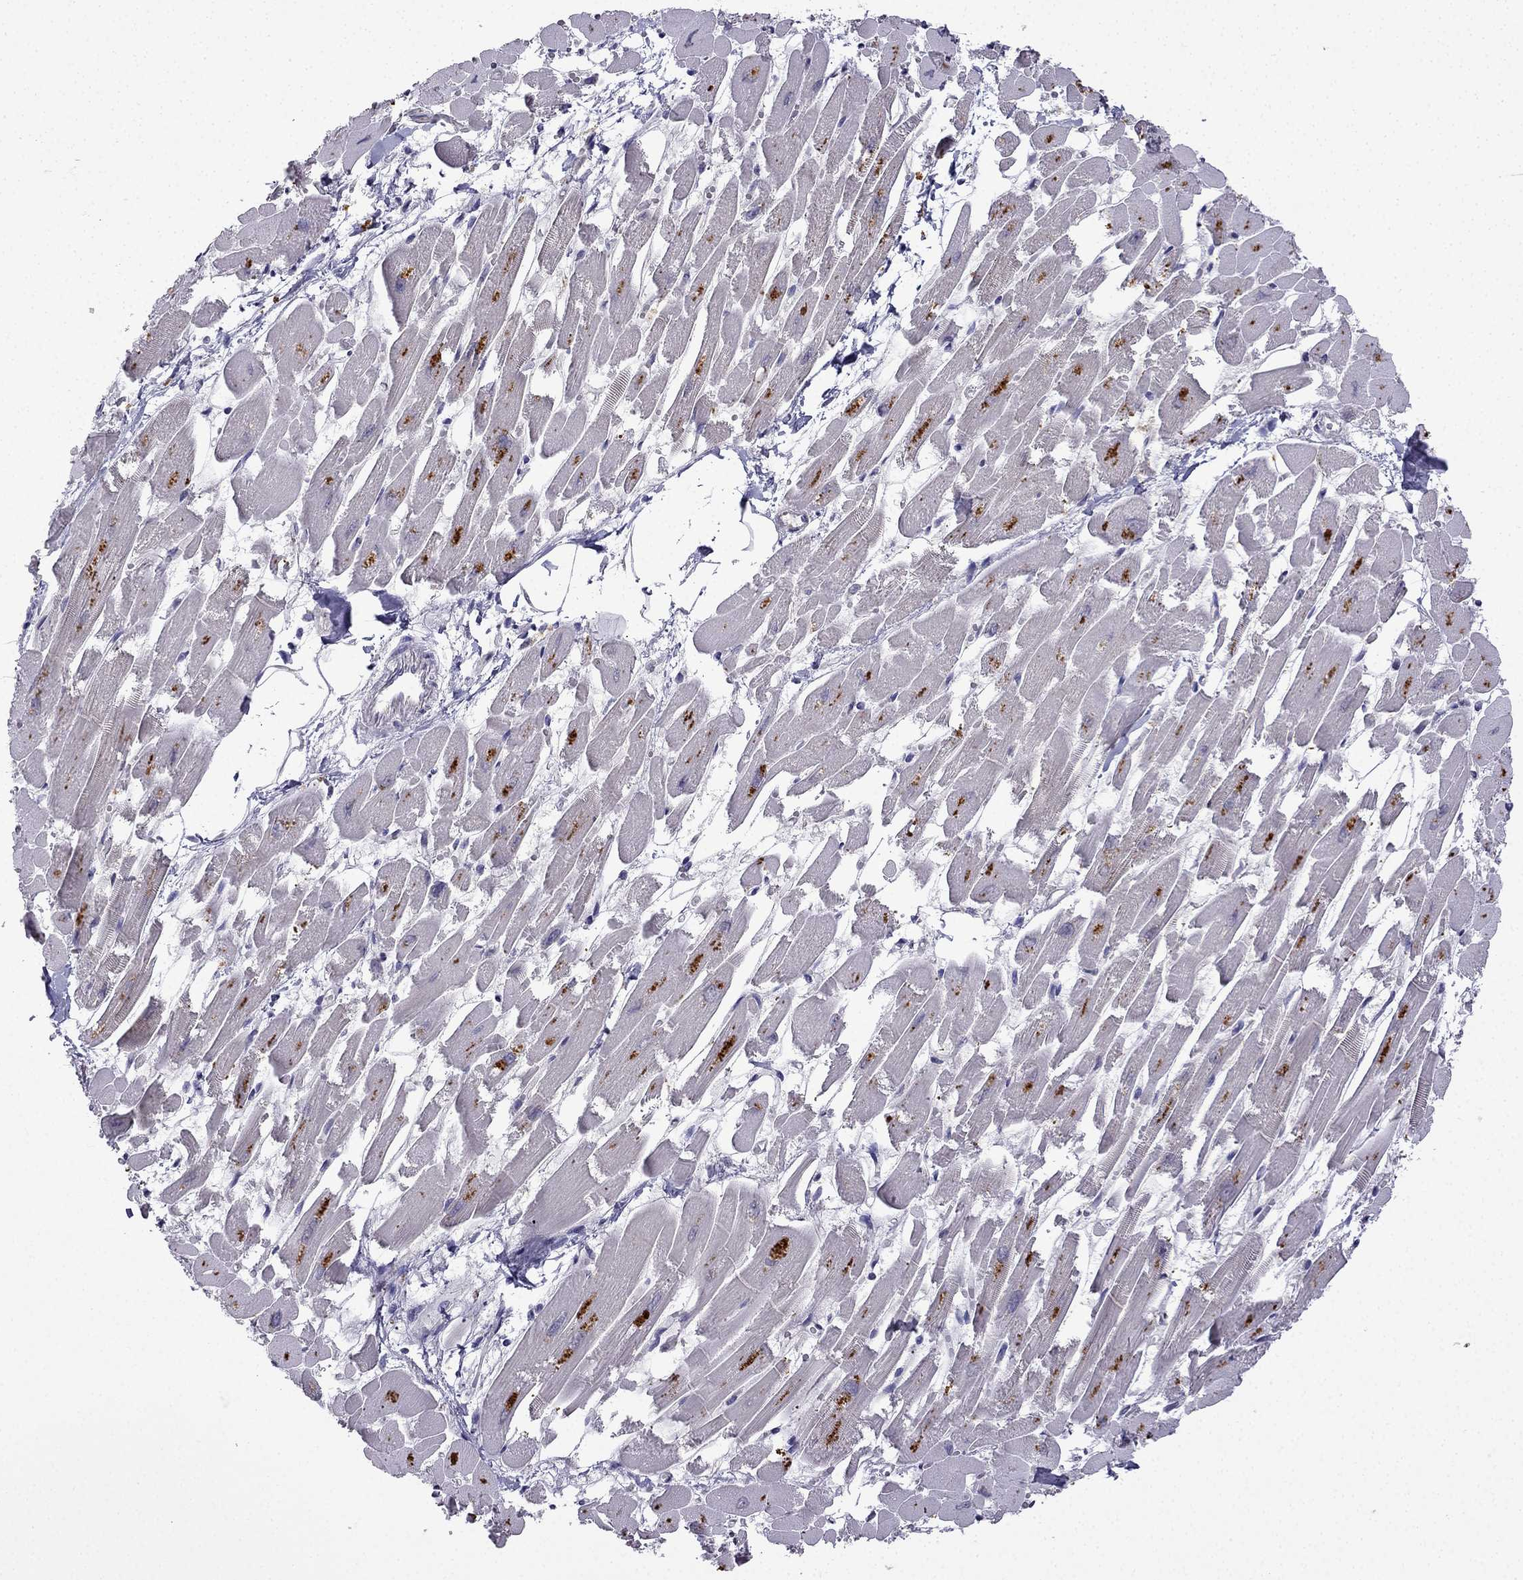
{"staining": {"intensity": "negative", "quantity": "none", "location": "none"}, "tissue": "heart muscle", "cell_type": "Cardiomyocytes", "image_type": "normal", "snomed": [{"axis": "morphology", "description": "Normal tissue, NOS"}, {"axis": "topography", "description": "Heart"}], "caption": "Immunohistochemistry micrograph of unremarkable heart muscle: heart muscle stained with DAB (3,3'-diaminobenzidine) exhibits no significant protein staining in cardiomyocytes.", "gene": "UHRF1", "patient": {"sex": "female", "age": 52}}